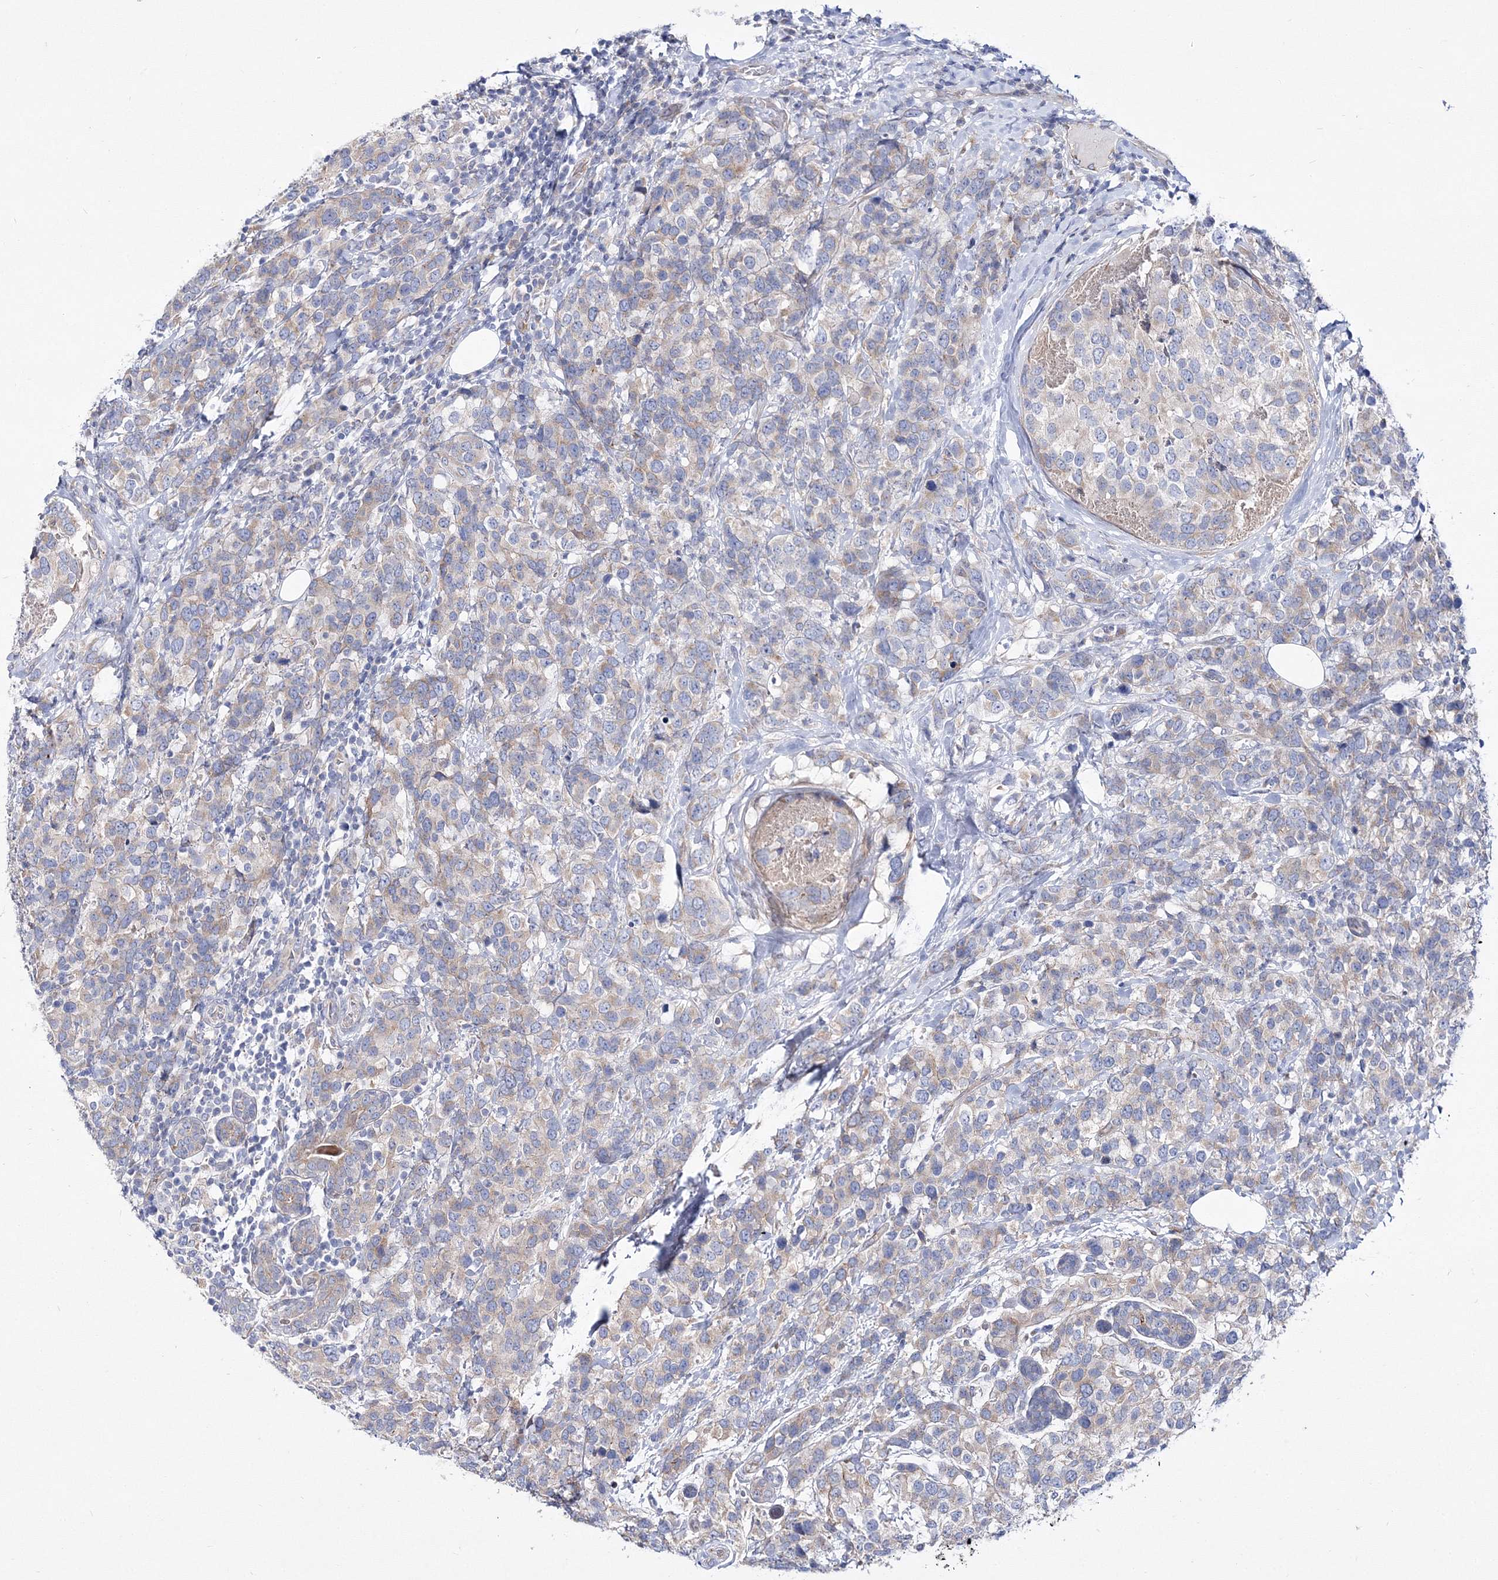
{"staining": {"intensity": "weak", "quantity": "<25%", "location": "cytoplasmic/membranous"}, "tissue": "breast cancer", "cell_type": "Tumor cells", "image_type": "cancer", "snomed": [{"axis": "morphology", "description": "Lobular carcinoma"}, {"axis": "topography", "description": "Breast"}], "caption": "This is an immunohistochemistry (IHC) photomicrograph of lobular carcinoma (breast). There is no positivity in tumor cells.", "gene": "ARHGAP32", "patient": {"sex": "female", "age": 59}}